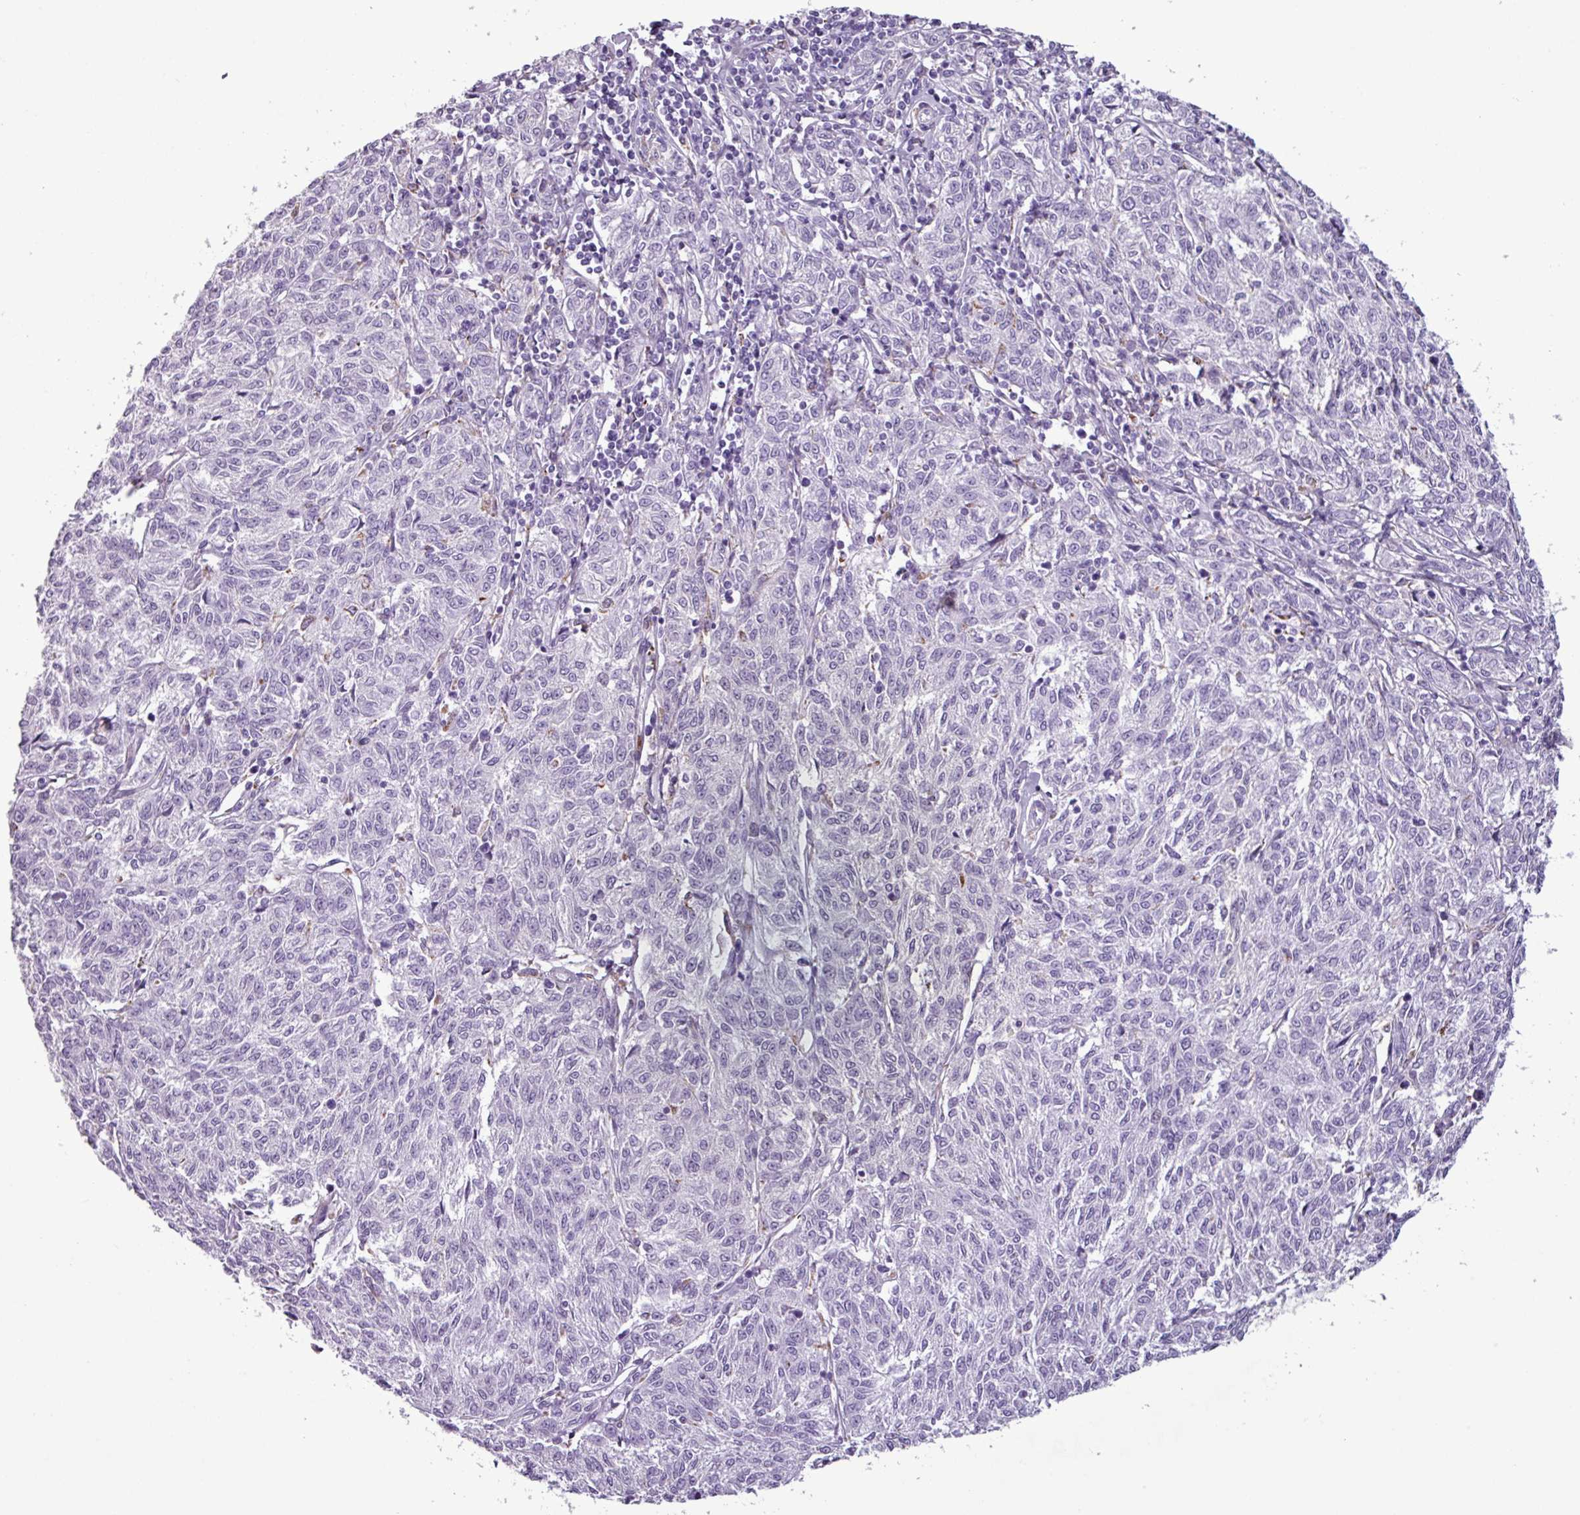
{"staining": {"intensity": "negative", "quantity": "none", "location": "none"}, "tissue": "melanoma", "cell_type": "Tumor cells", "image_type": "cancer", "snomed": [{"axis": "morphology", "description": "Malignant melanoma, NOS"}, {"axis": "topography", "description": "Skin"}], "caption": "This is a image of IHC staining of melanoma, which shows no expression in tumor cells.", "gene": "ZNF667", "patient": {"sex": "female", "age": 72}}